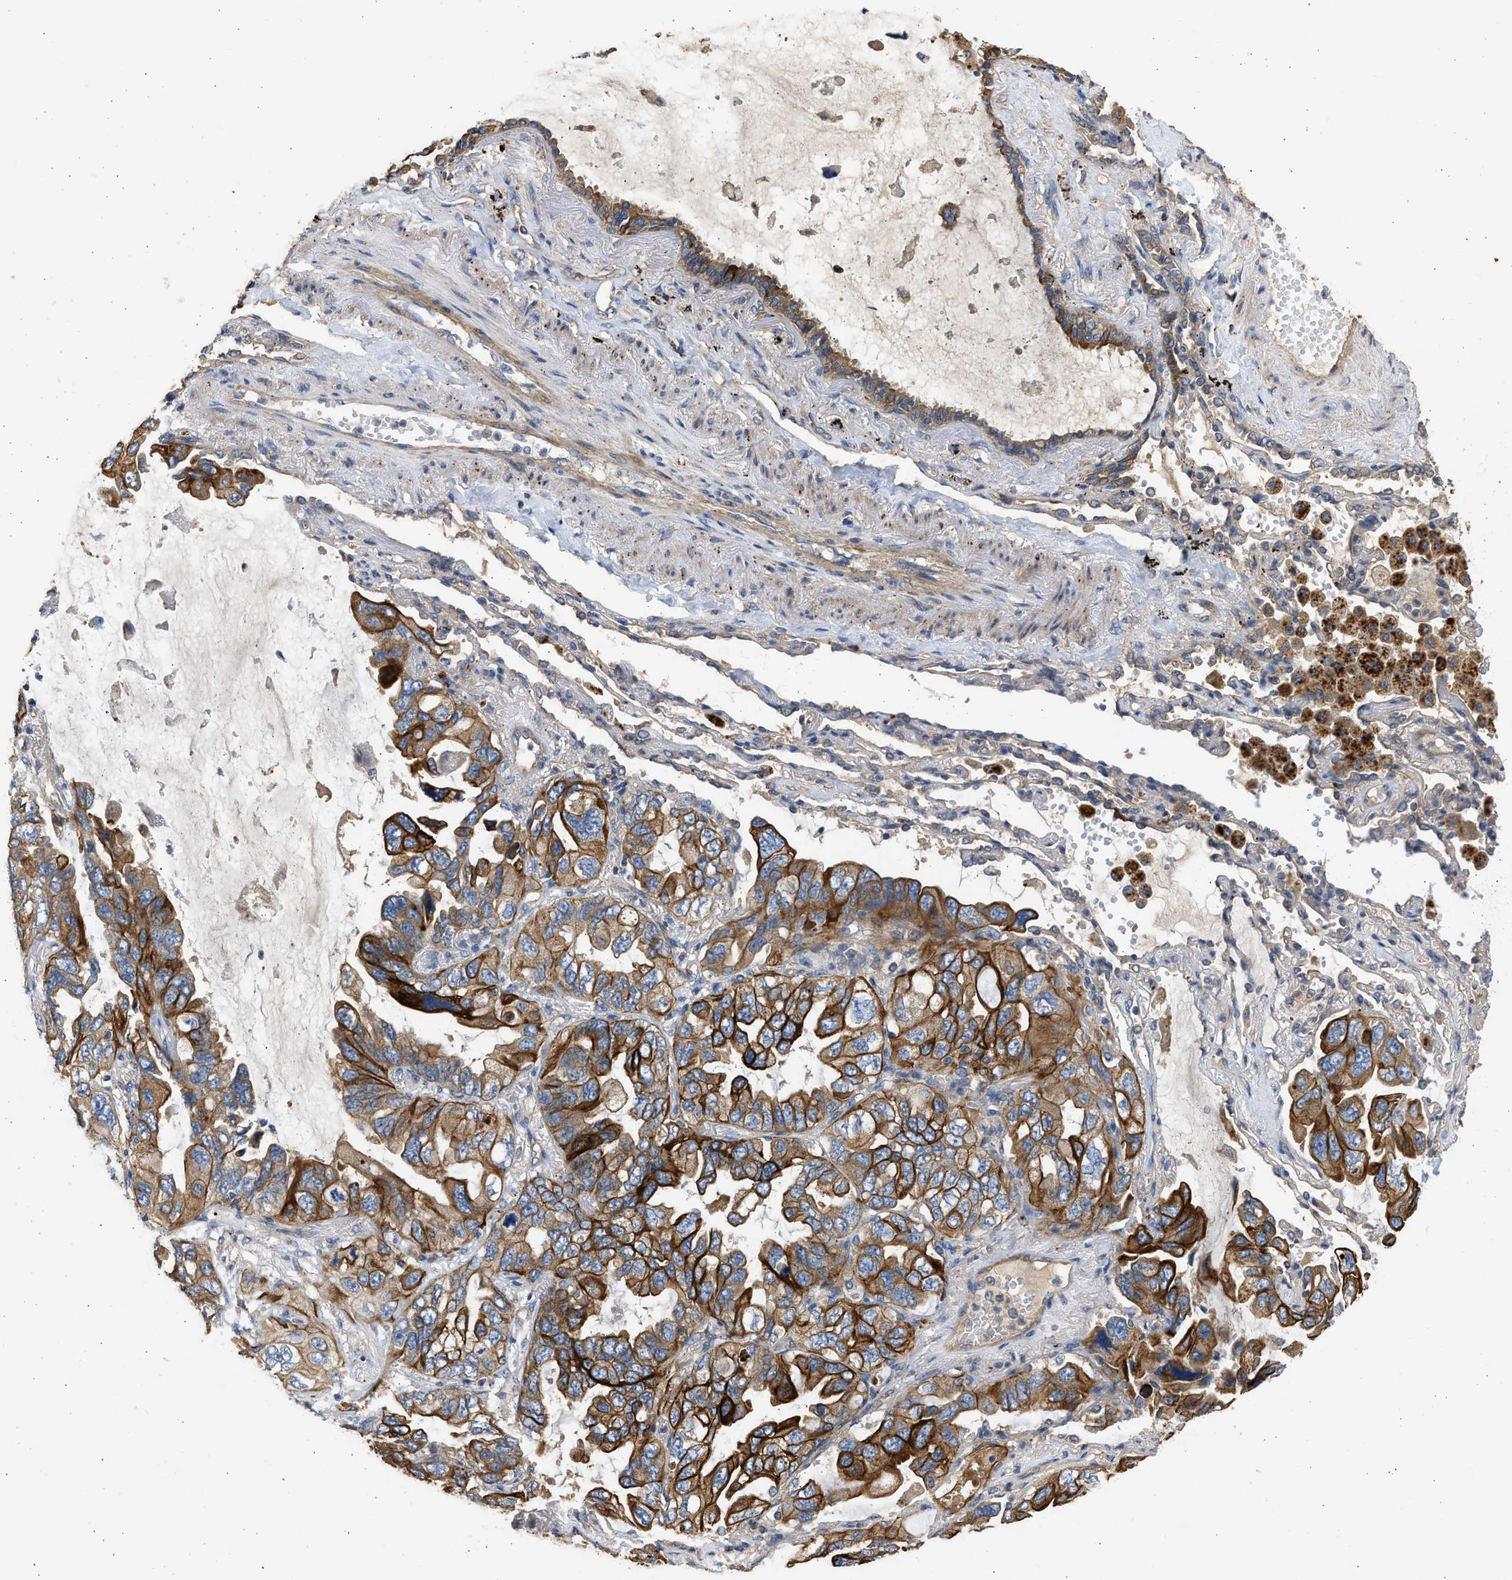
{"staining": {"intensity": "strong", "quantity": ">75%", "location": "cytoplasmic/membranous"}, "tissue": "lung cancer", "cell_type": "Tumor cells", "image_type": "cancer", "snomed": [{"axis": "morphology", "description": "Squamous cell carcinoma, NOS"}, {"axis": "topography", "description": "Lung"}], "caption": "IHC staining of lung squamous cell carcinoma, which exhibits high levels of strong cytoplasmic/membranous expression in about >75% of tumor cells indicating strong cytoplasmic/membranous protein staining. The staining was performed using DAB (brown) for protein detection and nuclei were counterstained in hematoxylin (blue).", "gene": "CSRNP2", "patient": {"sex": "female", "age": 73}}